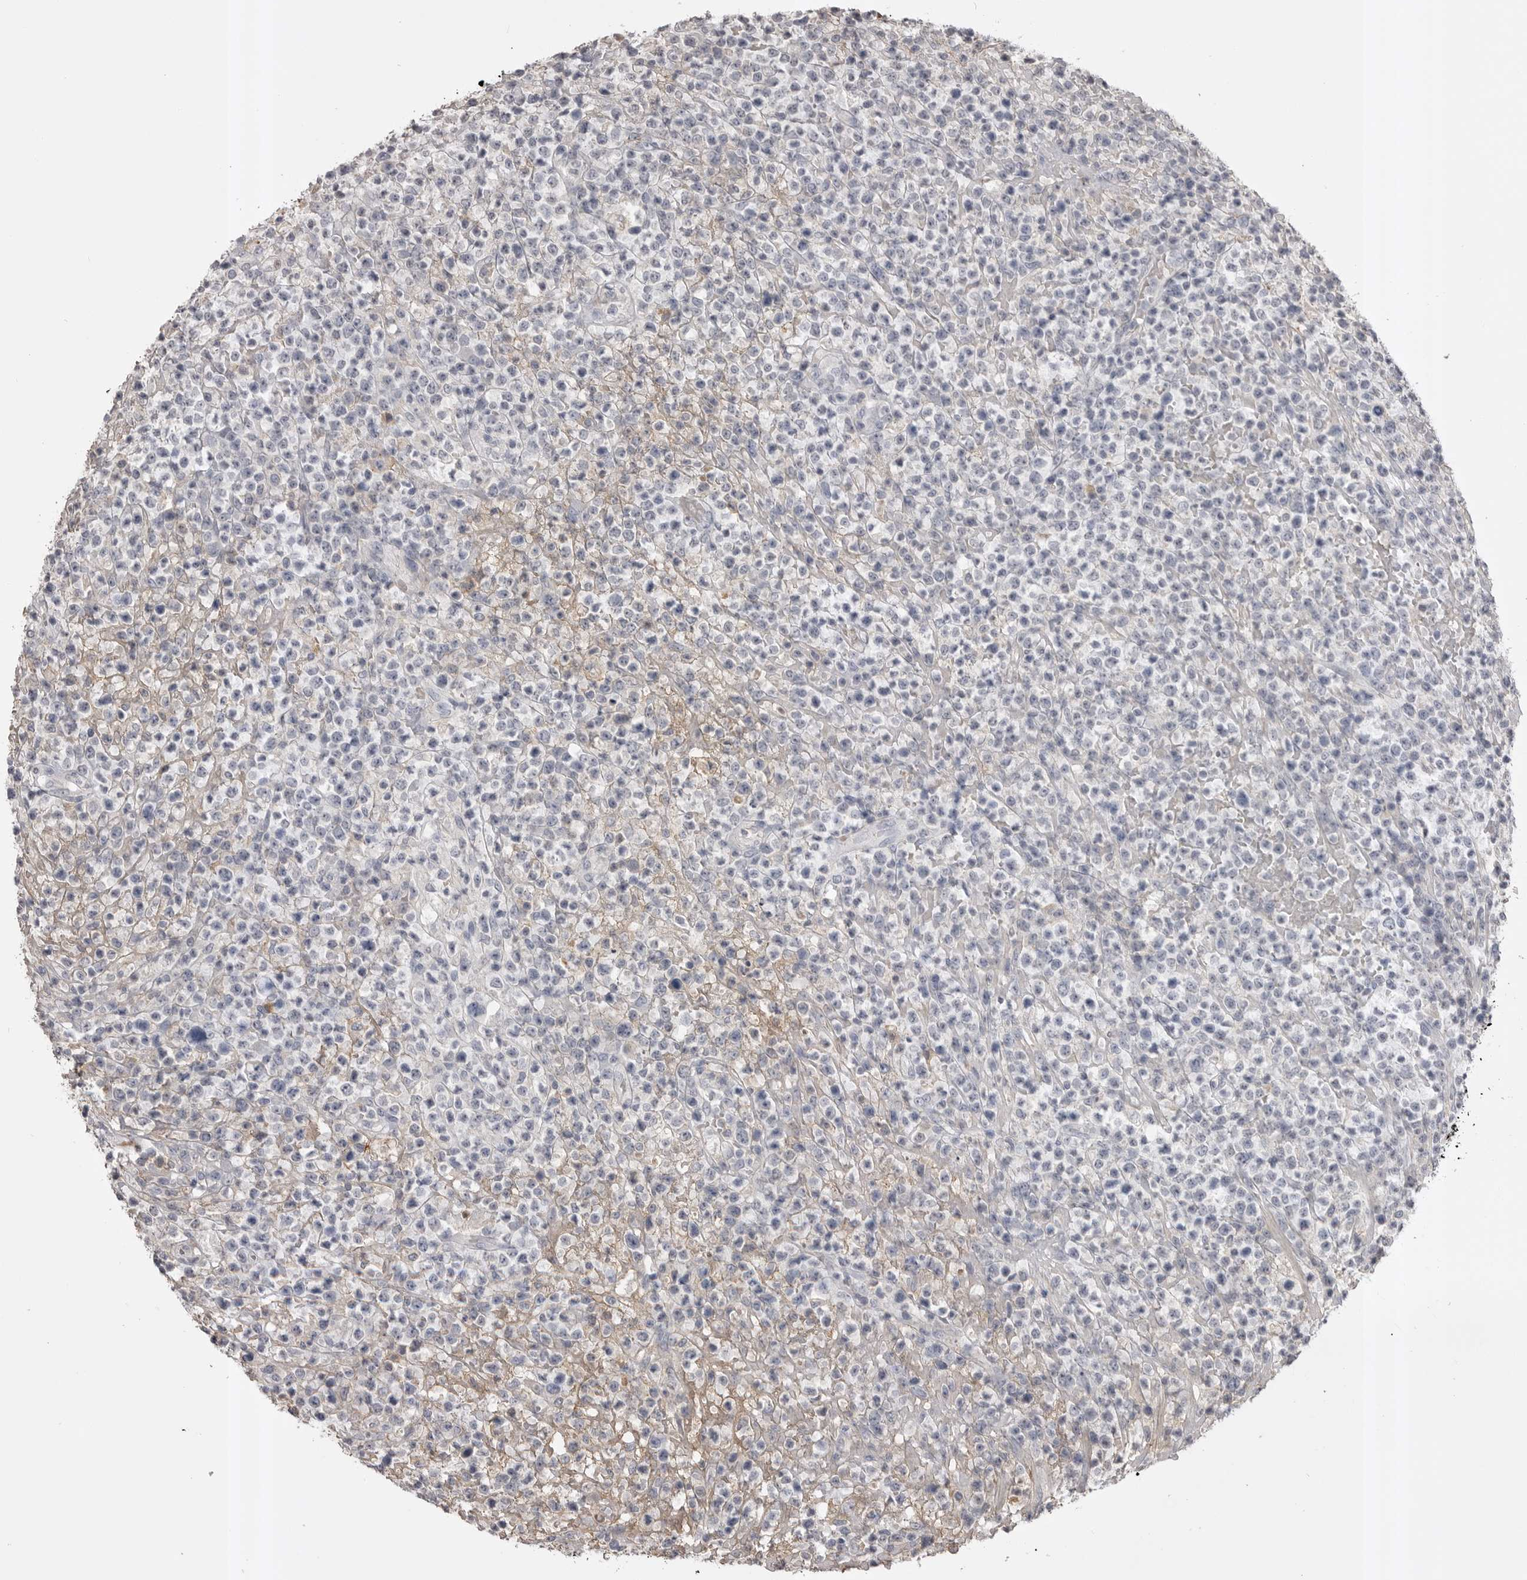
{"staining": {"intensity": "negative", "quantity": "none", "location": "none"}, "tissue": "lymphoma", "cell_type": "Tumor cells", "image_type": "cancer", "snomed": [{"axis": "morphology", "description": "Malignant lymphoma, non-Hodgkin's type, High grade"}, {"axis": "topography", "description": "Colon"}], "caption": "The IHC histopathology image has no significant staining in tumor cells of lymphoma tissue.", "gene": "AHSG", "patient": {"sex": "female", "age": 53}}